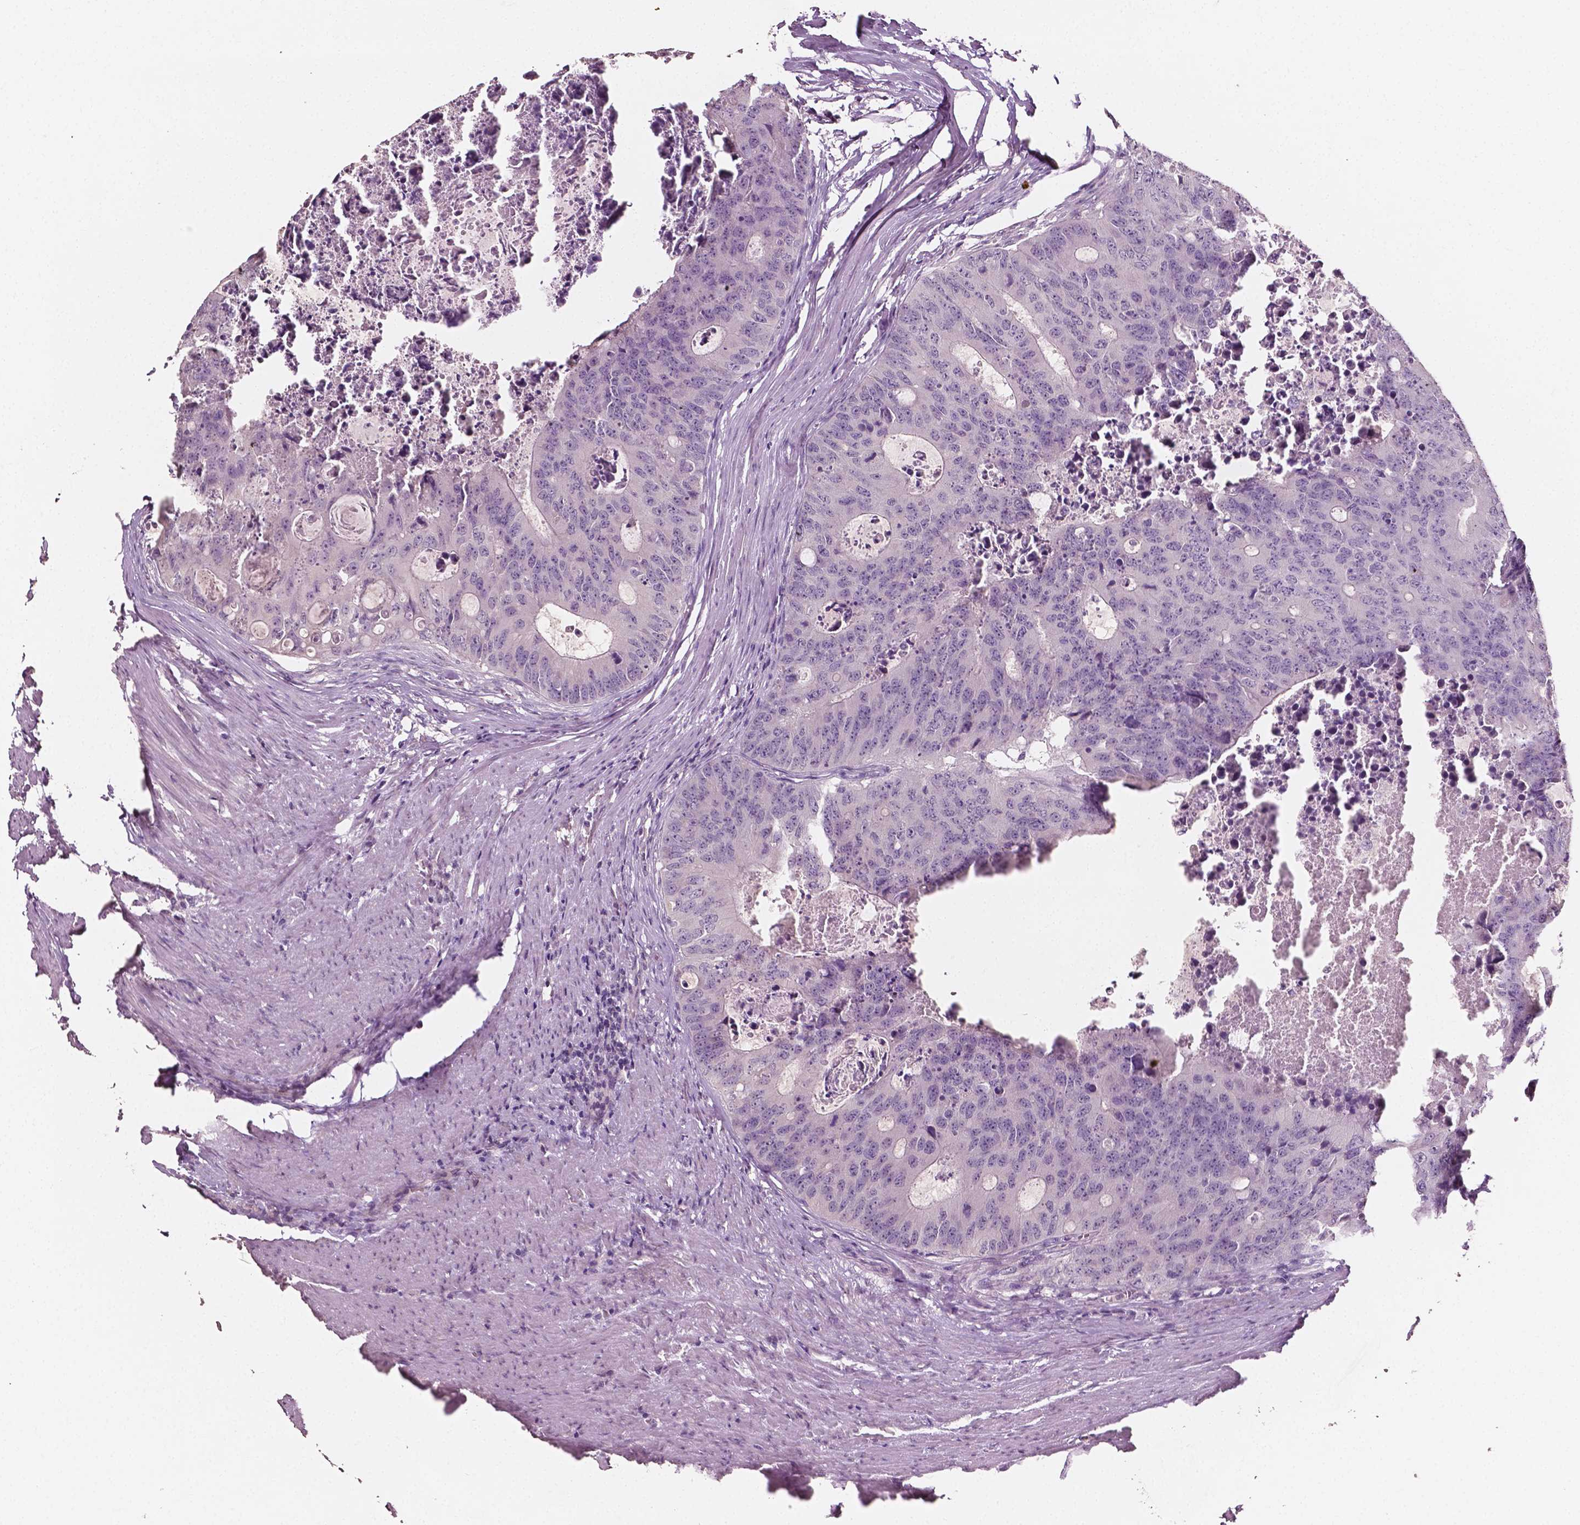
{"staining": {"intensity": "negative", "quantity": "none", "location": "none"}, "tissue": "colorectal cancer", "cell_type": "Tumor cells", "image_type": "cancer", "snomed": [{"axis": "morphology", "description": "Adenocarcinoma, NOS"}, {"axis": "topography", "description": "Colon"}], "caption": "An image of human adenocarcinoma (colorectal) is negative for staining in tumor cells.", "gene": "PLA2R1", "patient": {"sex": "male", "age": 67}}